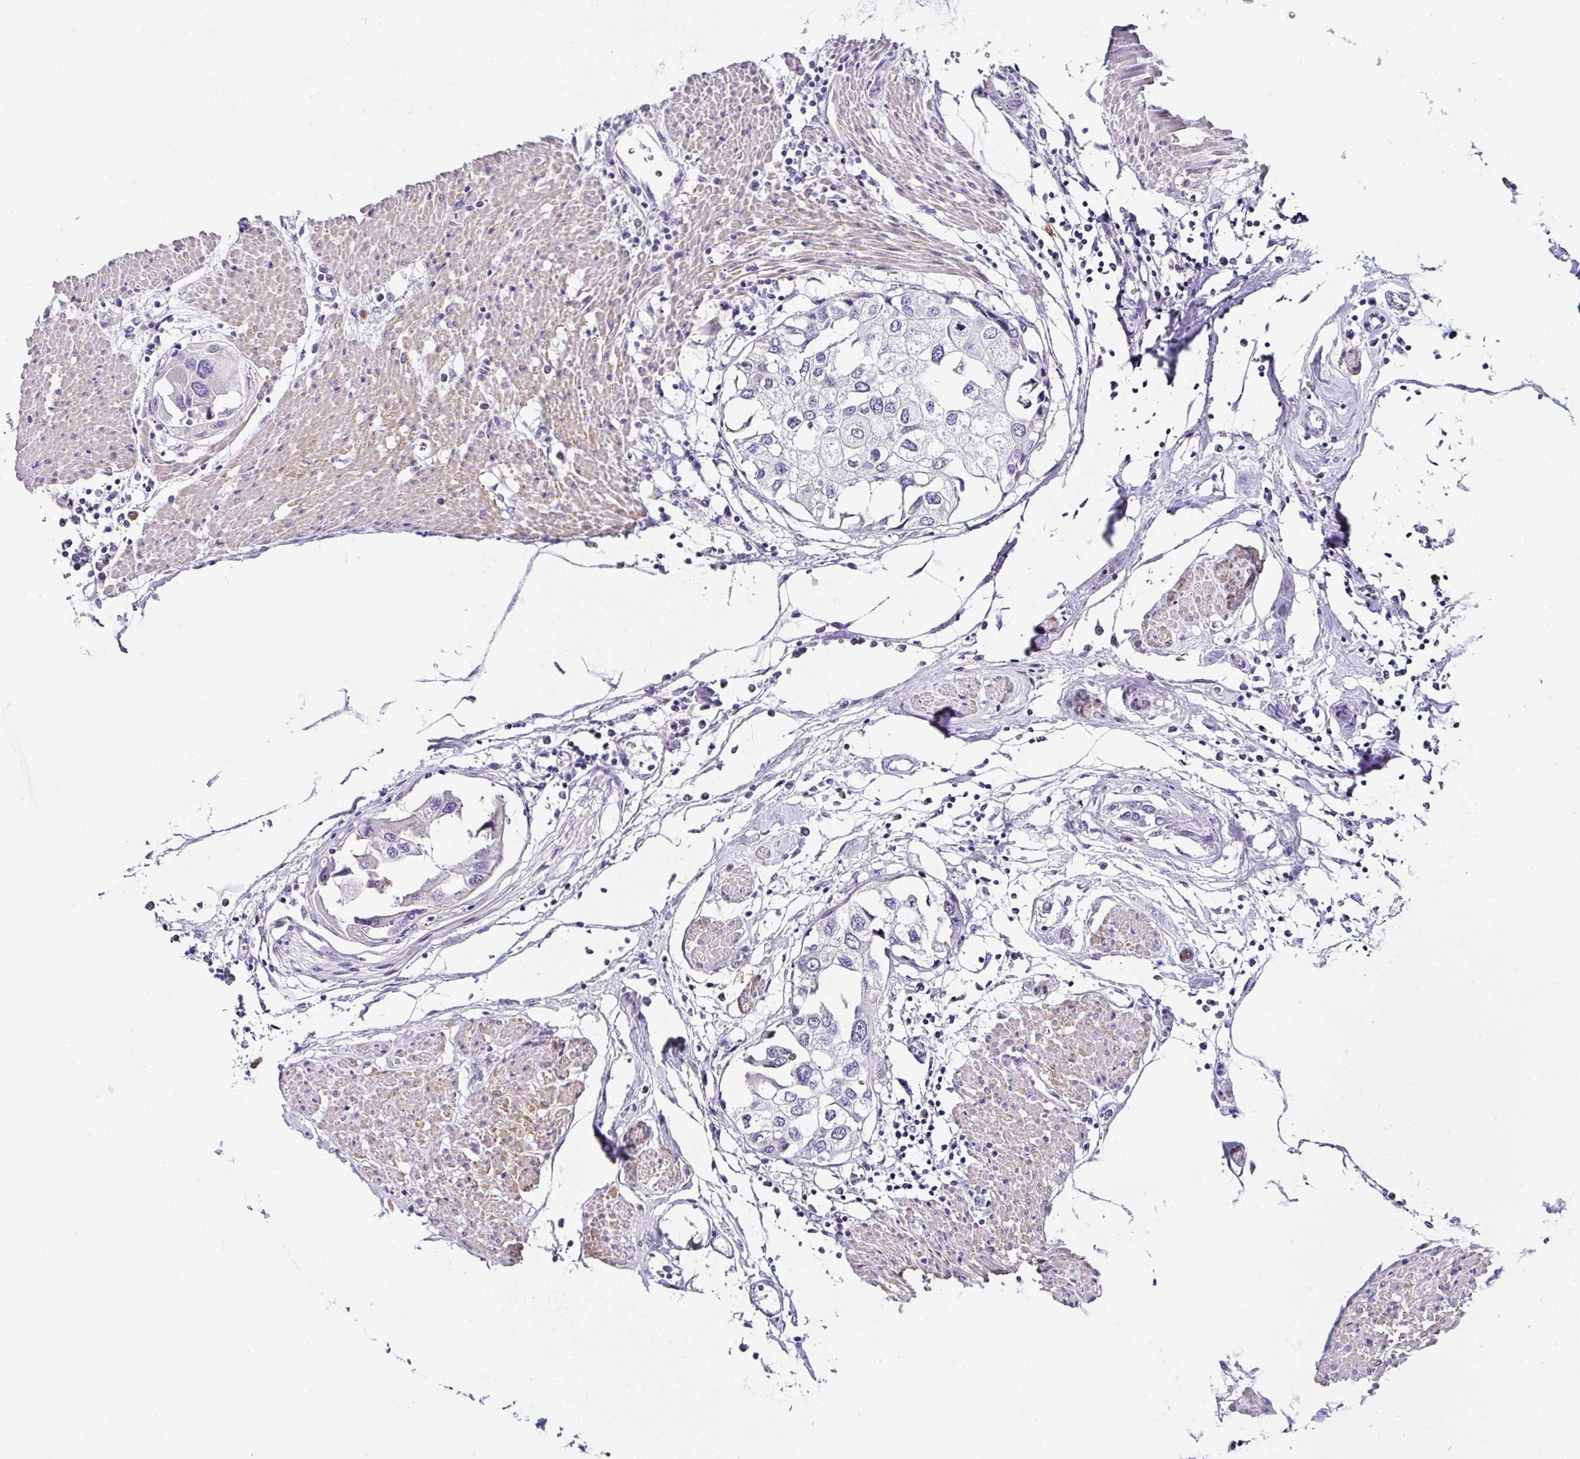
{"staining": {"intensity": "negative", "quantity": "none", "location": "none"}, "tissue": "urothelial cancer", "cell_type": "Tumor cells", "image_type": "cancer", "snomed": [{"axis": "morphology", "description": "Urothelial carcinoma, High grade"}, {"axis": "topography", "description": "Urinary bladder"}], "caption": "The immunohistochemistry (IHC) micrograph has no significant positivity in tumor cells of urothelial cancer tissue. (DAB (3,3'-diaminobenzidine) immunohistochemistry (IHC), high magnification).", "gene": "PPFIA4", "patient": {"sex": "male", "age": 64}}